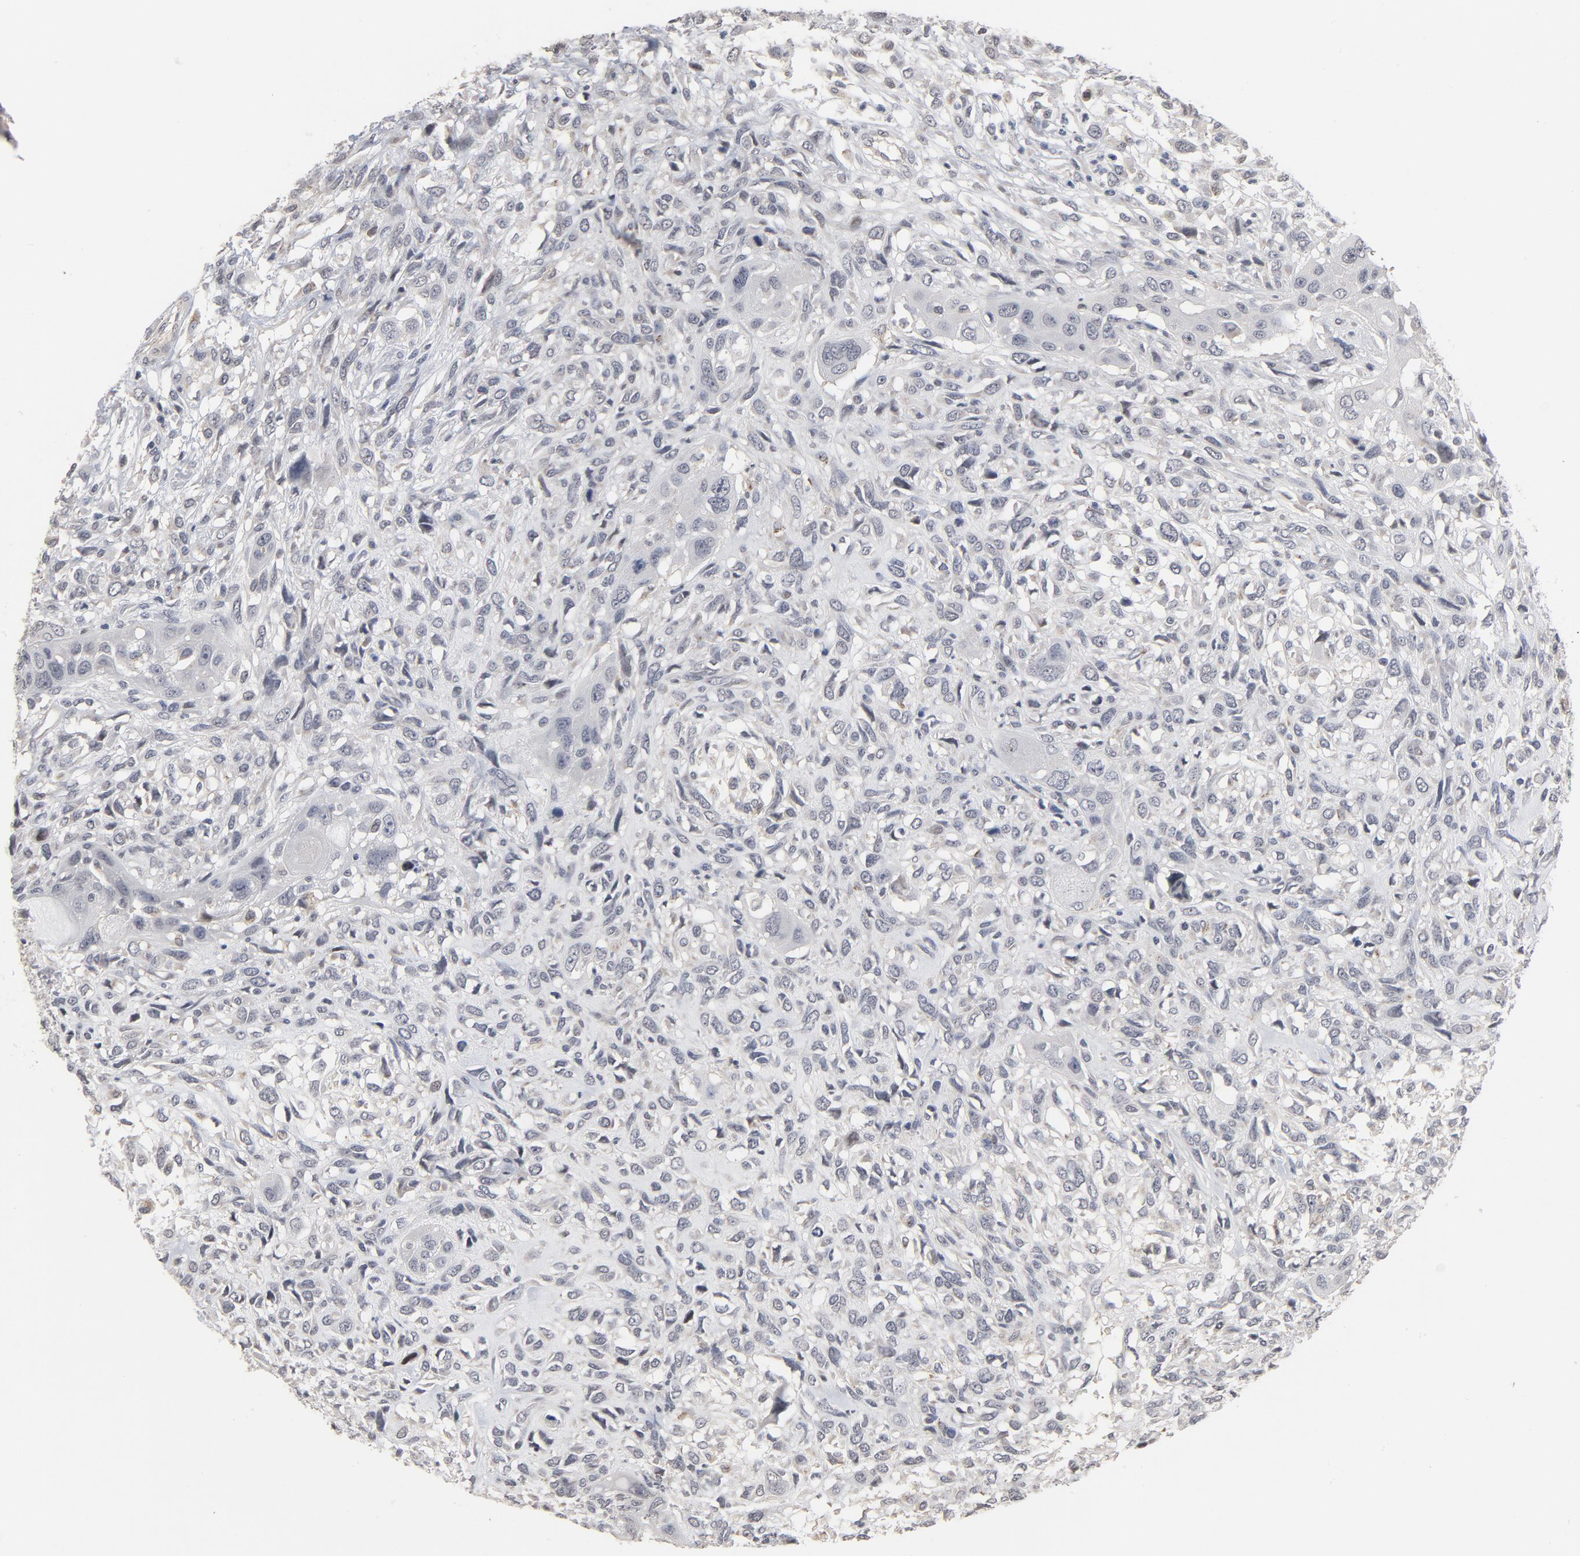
{"staining": {"intensity": "negative", "quantity": "none", "location": "none"}, "tissue": "head and neck cancer", "cell_type": "Tumor cells", "image_type": "cancer", "snomed": [{"axis": "morphology", "description": "Neoplasm, malignant, NOS"}, {"axis": "topography", "description": "Salivary gland"}, {"axis": "topography", "description": "Head-Neck"}], "caption": "Tumor cells show no significant protein expression in neoplasm (malignant) (head and neck). (DAB immunohistochemistry (IHC) with hematoxylin counter stain).", "gene": "PPP1R1B", "patient": {"sex": "male", "age": 43}}